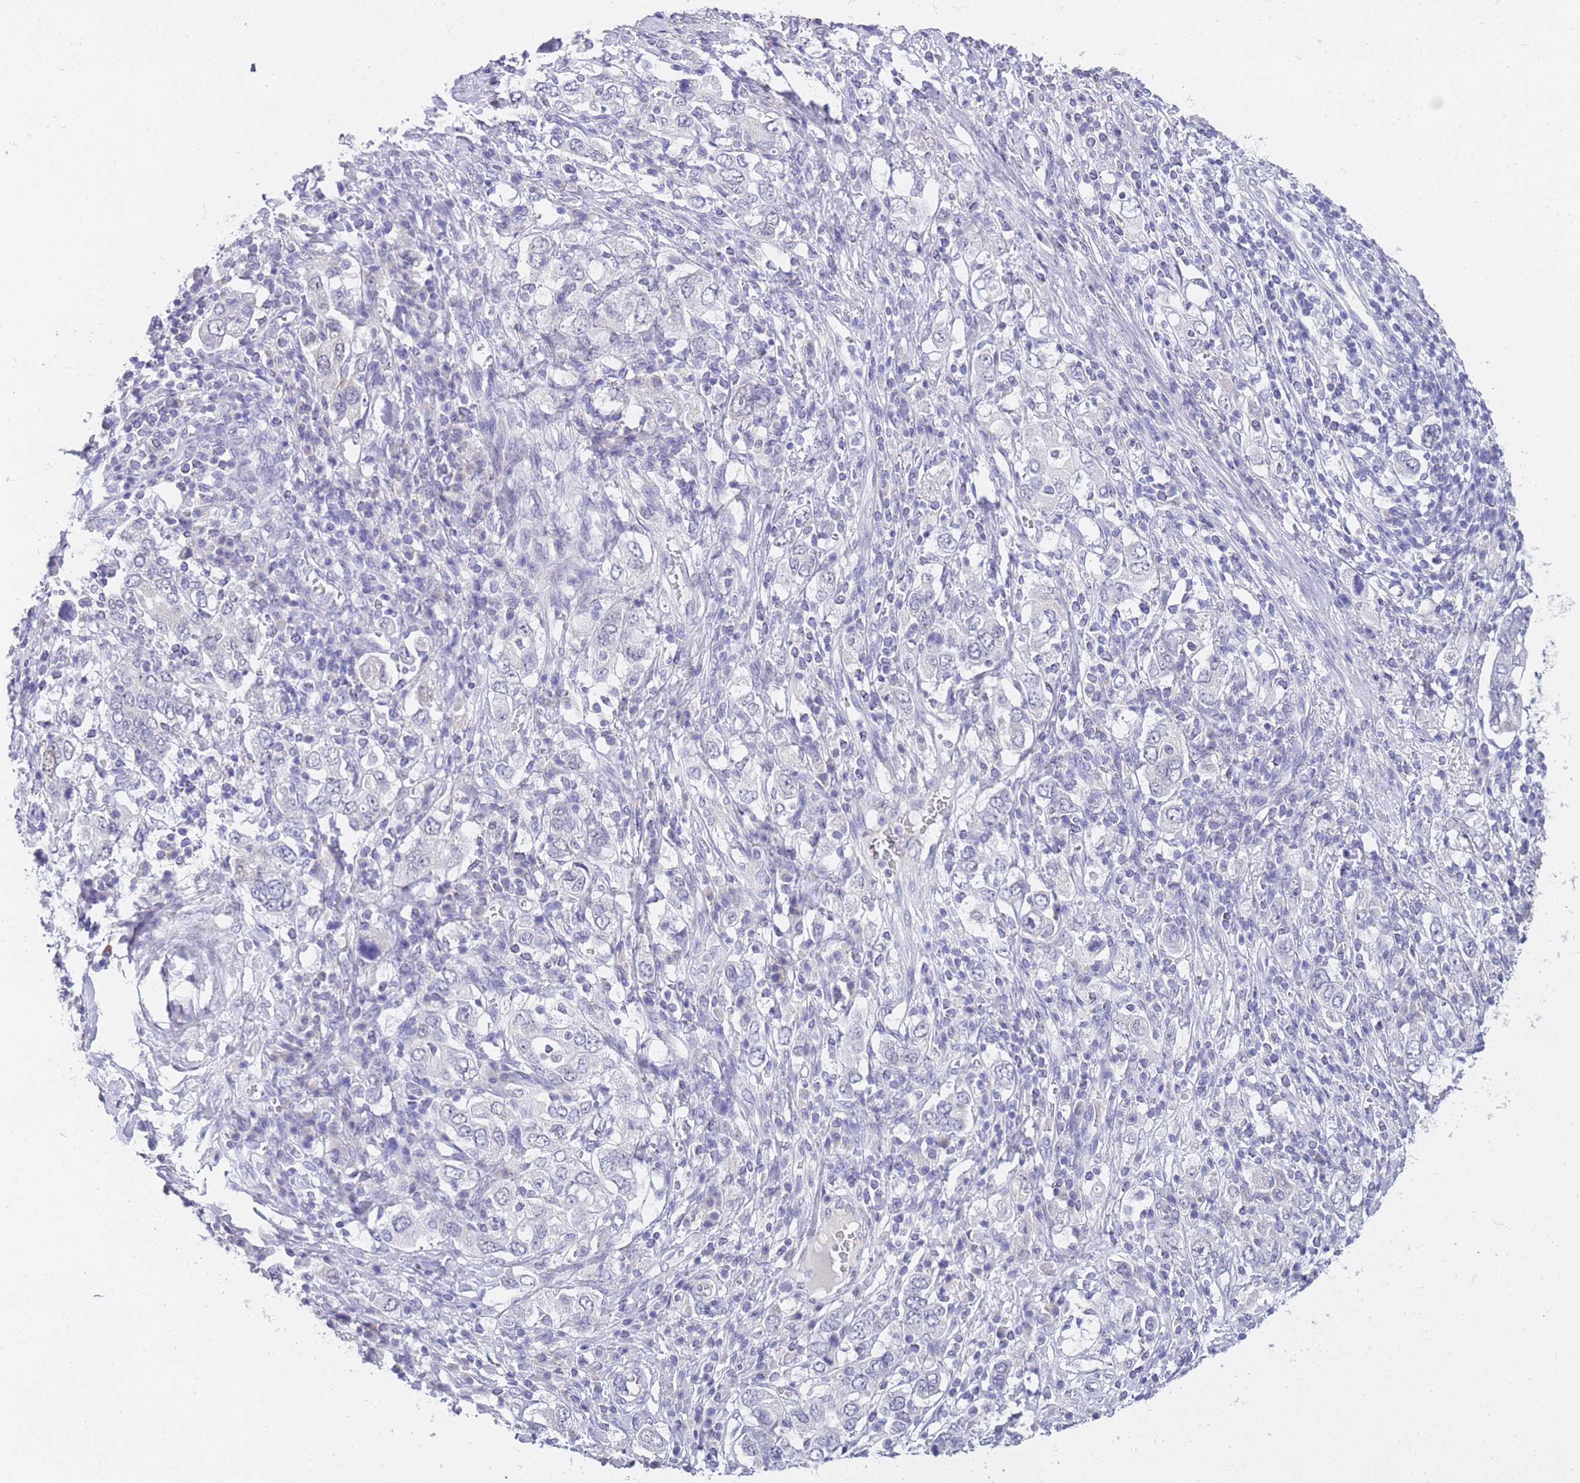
{"staining": {"intensity": "negative", "quantity": "none", "location": "none"}, "tissue": "stomach cancer", "cell_type": "Tumor cells", "image_type": "cancer", "snomed": [{"axis": "morphology", "description": "Adenocarcinoma, NOS"}, {"axis": "topography", "description": "Stomach, upper"}, {"axis": "topography", "description": "Stomach"}], "caption": "DAB (3,3'-diaminobenzidine) immunohistochemical staining of human stomach cancer (adenocarcinoma) demonstrates no significant expression in tumor cells. Brightfield microscopy of IHC stained with DAB (brown) and hematoxylin (blue), captured at high magnification.", "gene": "FRAT2", "patient": {"sex": "male", "age": 62}}